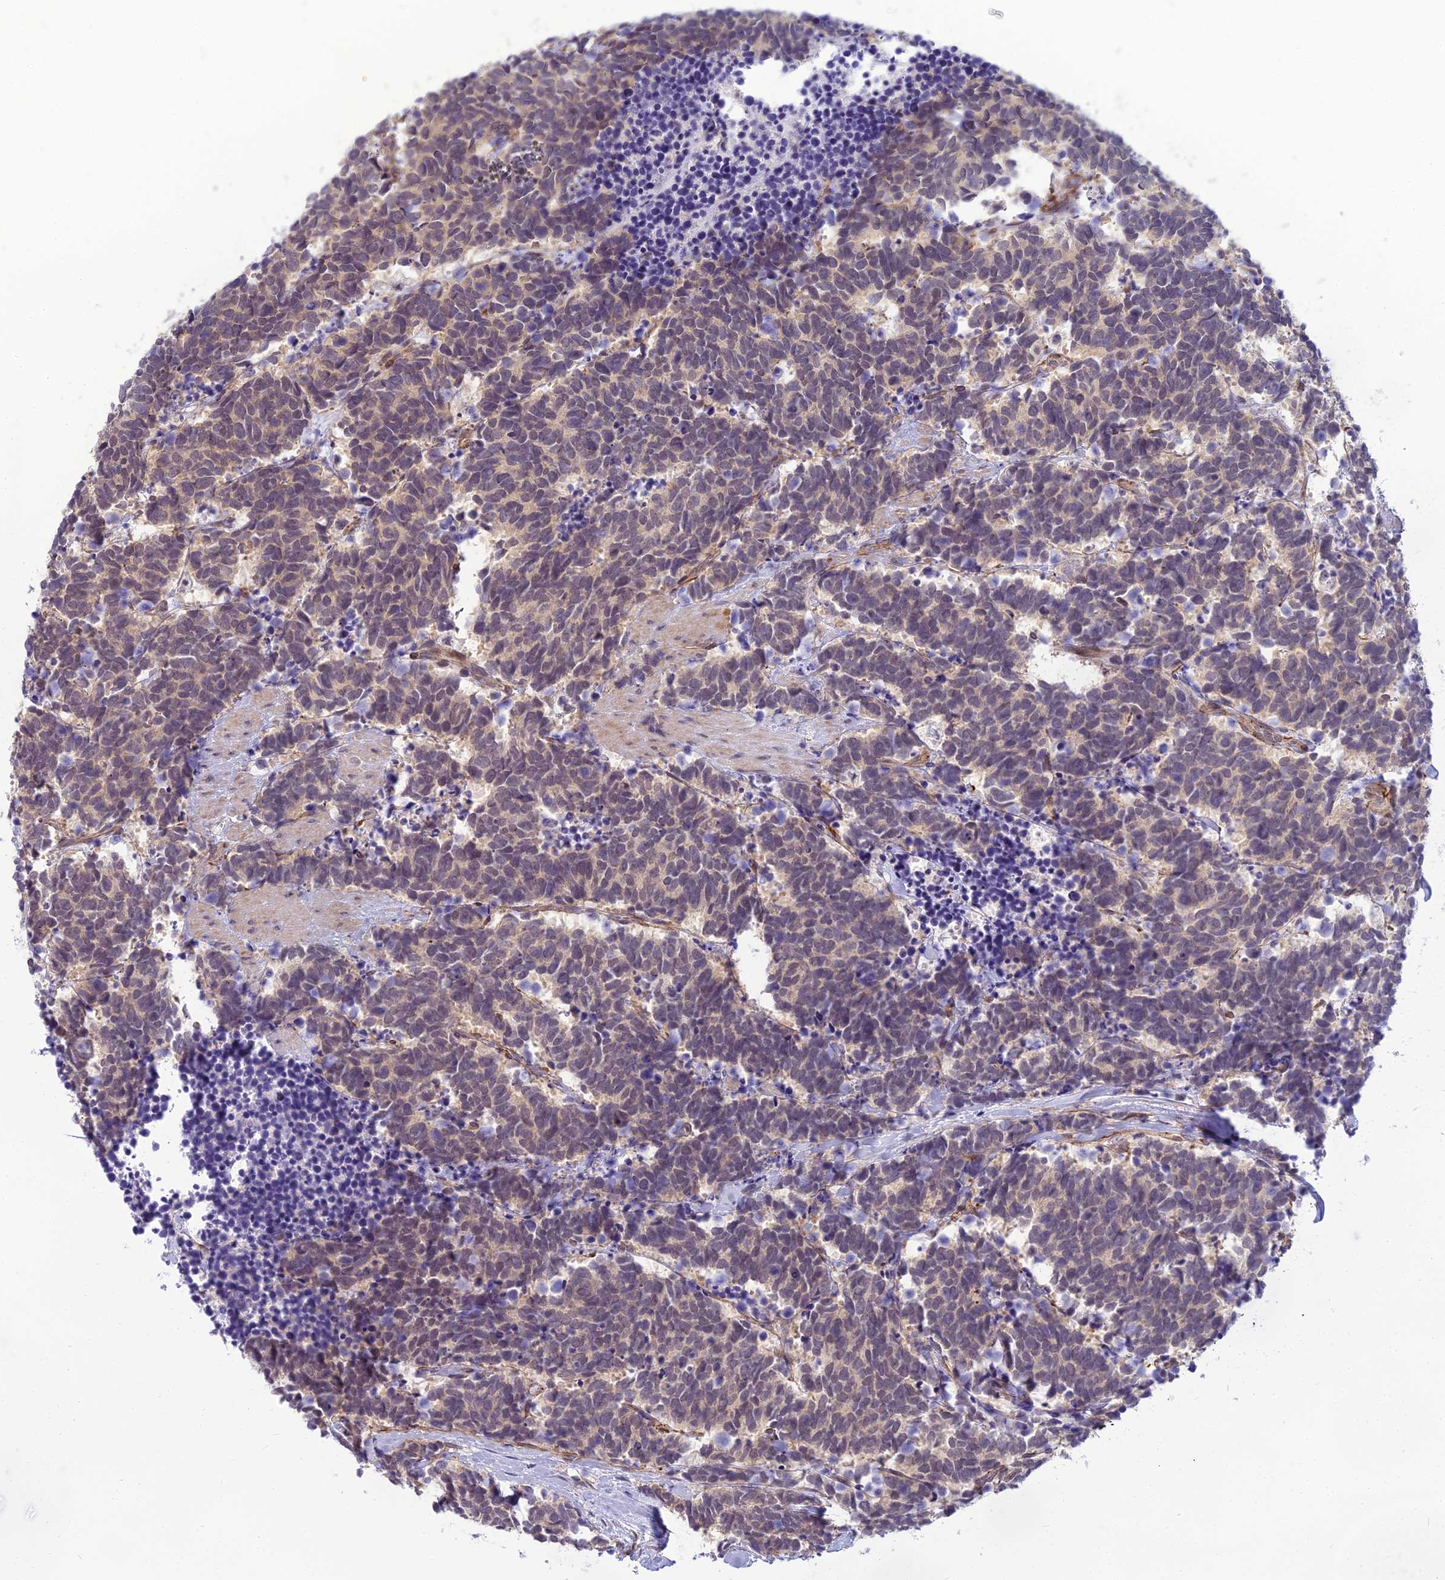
{"staining": {"intensity": "weak", "quantity": "25%-75%", "location": "cytoplasmic/membranous,nuclear"}, "tissue": "carcinoid", "cell_type": "Tumor cells", "image_type": "cancer", "snomed": [{"axis": "morphology", "description": "Carcinoma, NOS"}, {"axis": "morphology", "description": "Carcinoid, malignant, NOS"}, {"axis": "topography", "description": "Prostate"}], "caption": "High-power microscopy captured an IHC histopathology image of carcinoid (malignant), revealing weak cytoplasmic/membranous and nuclear staining in about 25%-75% of tumor cells. Nuclei are stained in blue.", "gene": "RGL3", "patient": {"sex": "male", "age": 57}}